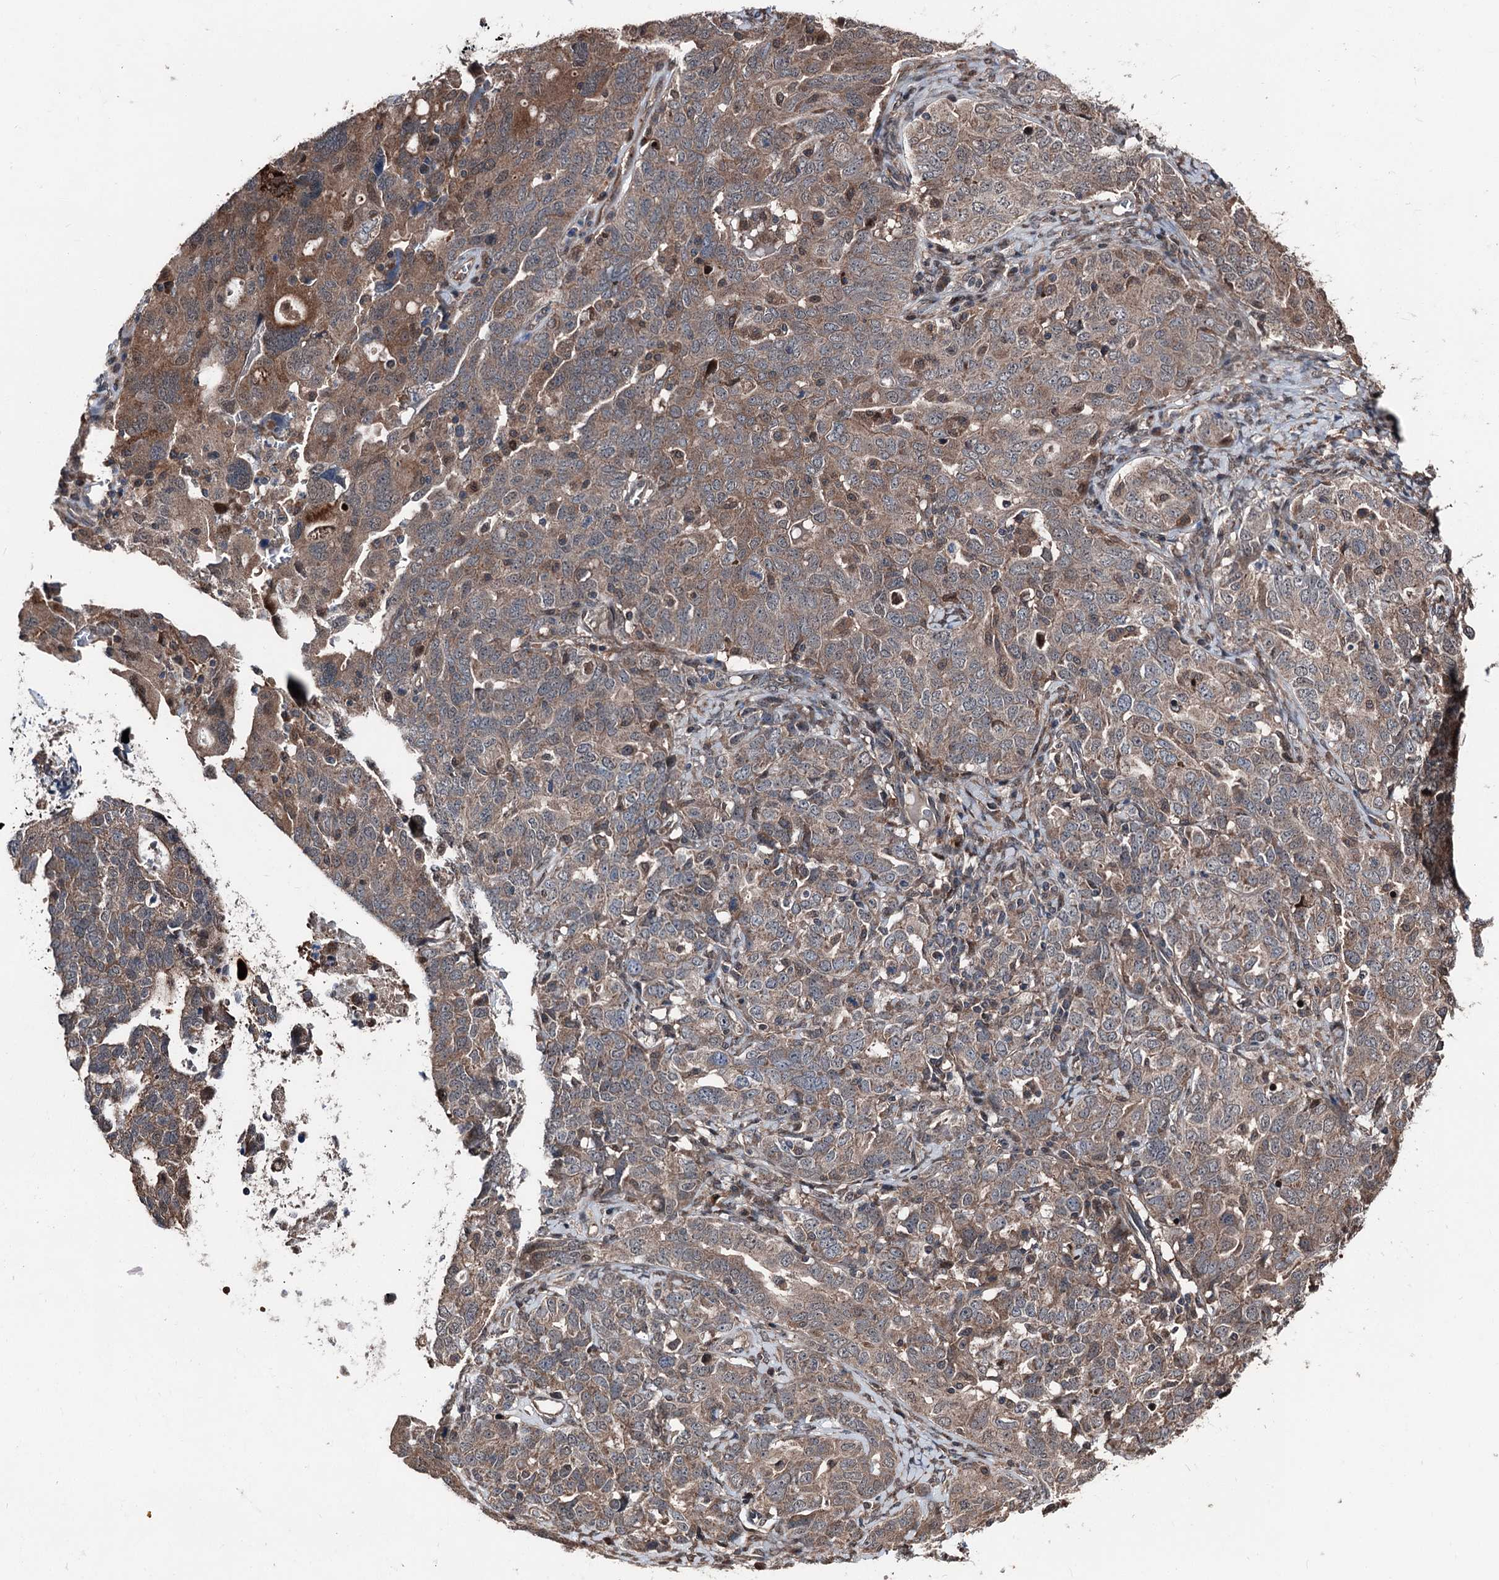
{"staining": {"intensity": "moderate", "quantity": ">75%", "location": "cytoplasmic/membranous"}, "tissue": "ovarian cancer", "cell_type": "Tumor cells", "image_type": "cancer", "snomed": [{"axis": "morphology", "description": "Carcinoma, endometroid"}, {"axis": "topography", "description": "Ovary"}], "caption": "High-power microscopy captured an immunohistochemistry (IHC) photomicrograph of endometroid carcinoma (ovarian), revealing moderate cytoplasmic/membranous expression in about >75% of tumor cells.", "gene": "PSMD13", "patient": {"sex": "female", "age": 62}}